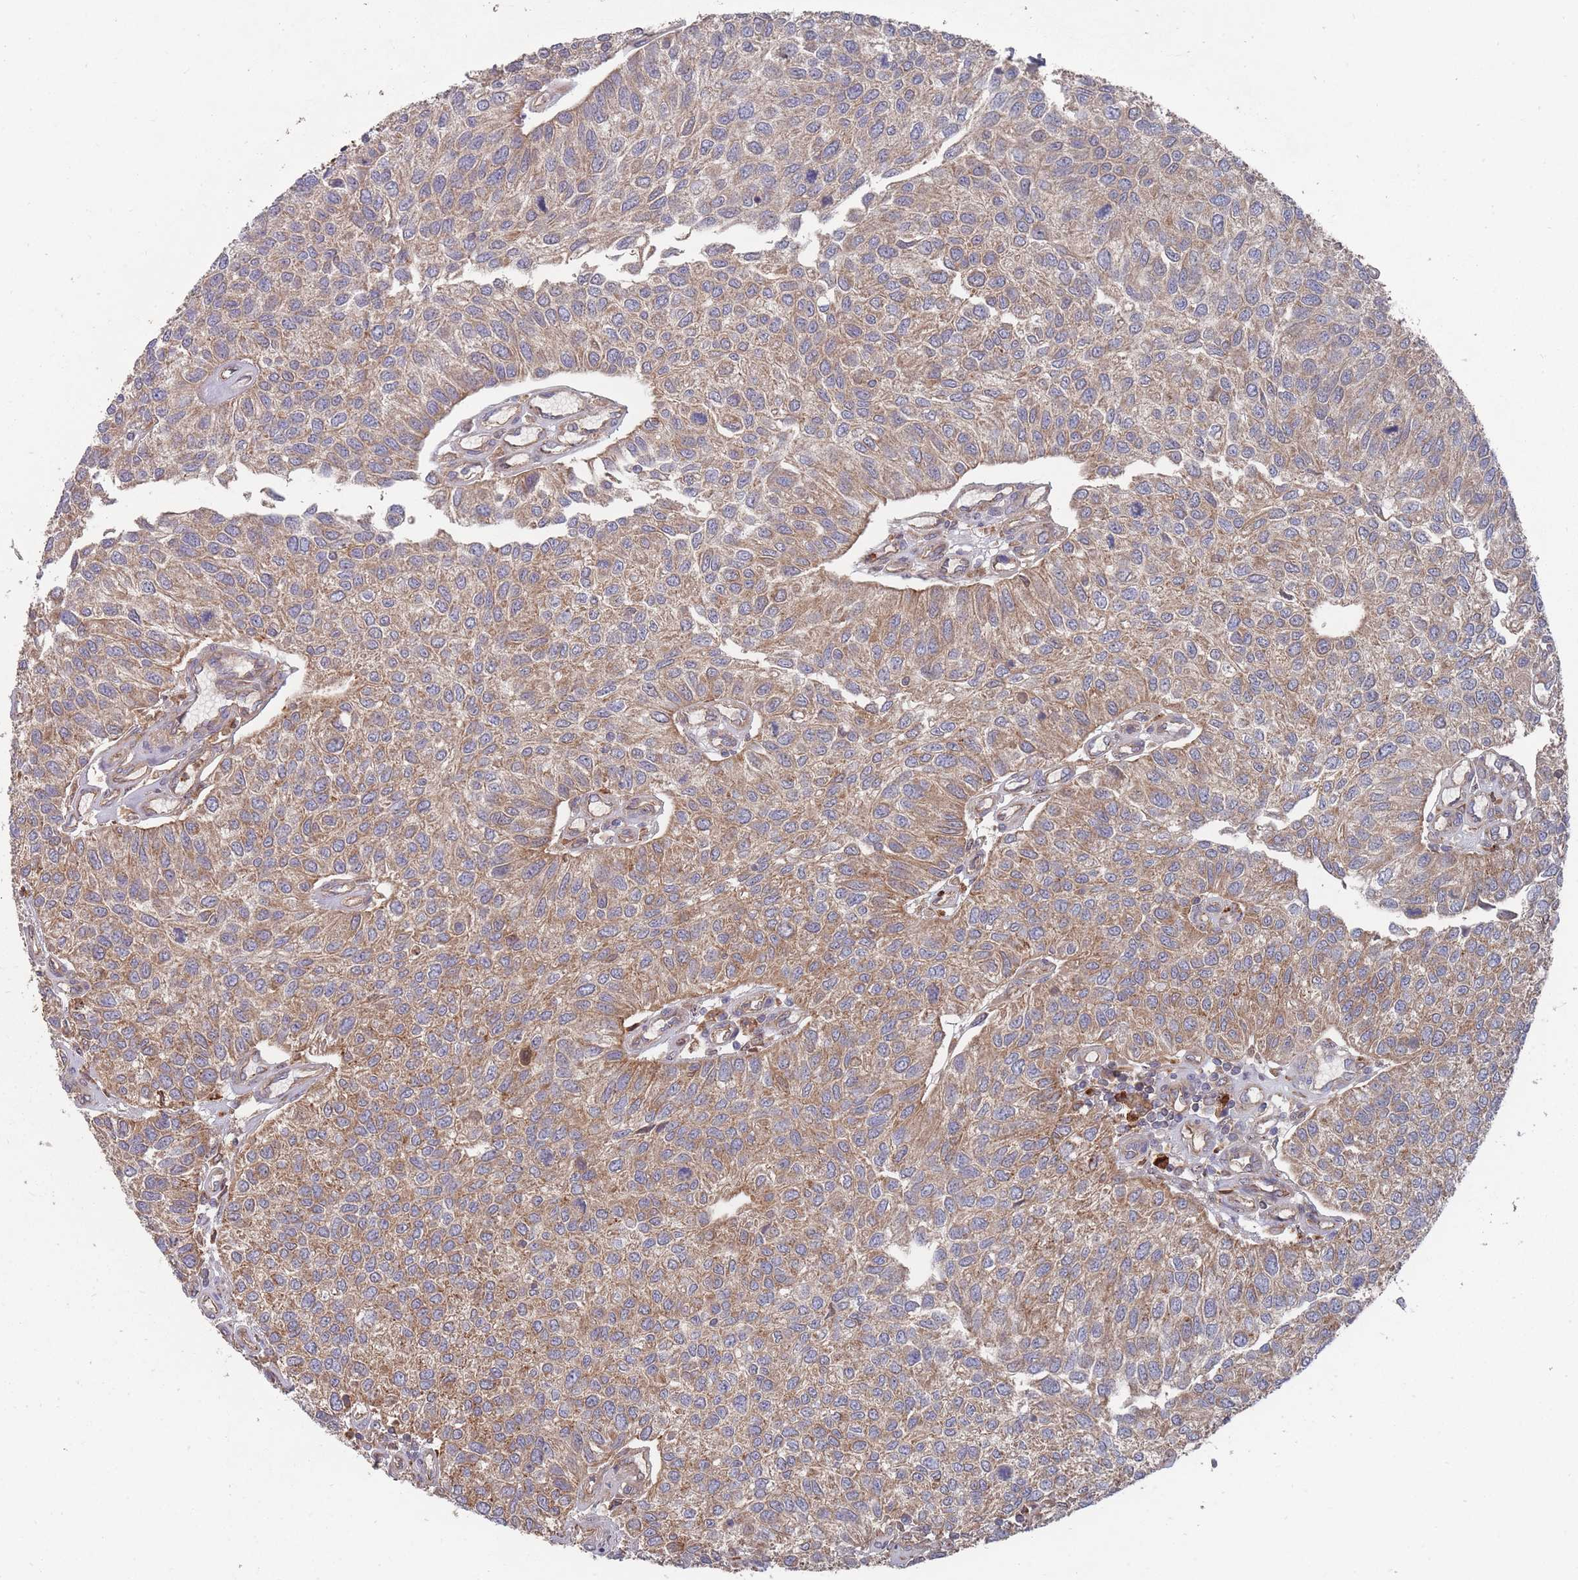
{"staining": {"intensity": "moderate", "quantity": ">75%", "location": "cytoplasmic/membranous"}, "tissue": "urothelial cancer", "cell_type": "Tumor cells", "image_type": "cancer", "snomed": [{"axis": "morphology", "description": "Urothelial carcinoma, NOS"}, {"axis": "topography", "description": "Urinary bladder"}], "caption": "The histopathology image shows immunohistochemical staining of transitional cell carcinoma. There is moderate cytoplasmic/membranous expression is identified in about >75% of tumor cells. (Stains: DAB (3,3'-diaminobenzidine) in brown, nuclei in blue, Microscopy: brightfield microscopy at high magnification).", "gene": "THSD7B", "patient": {"sex": "male", "age": 55}}